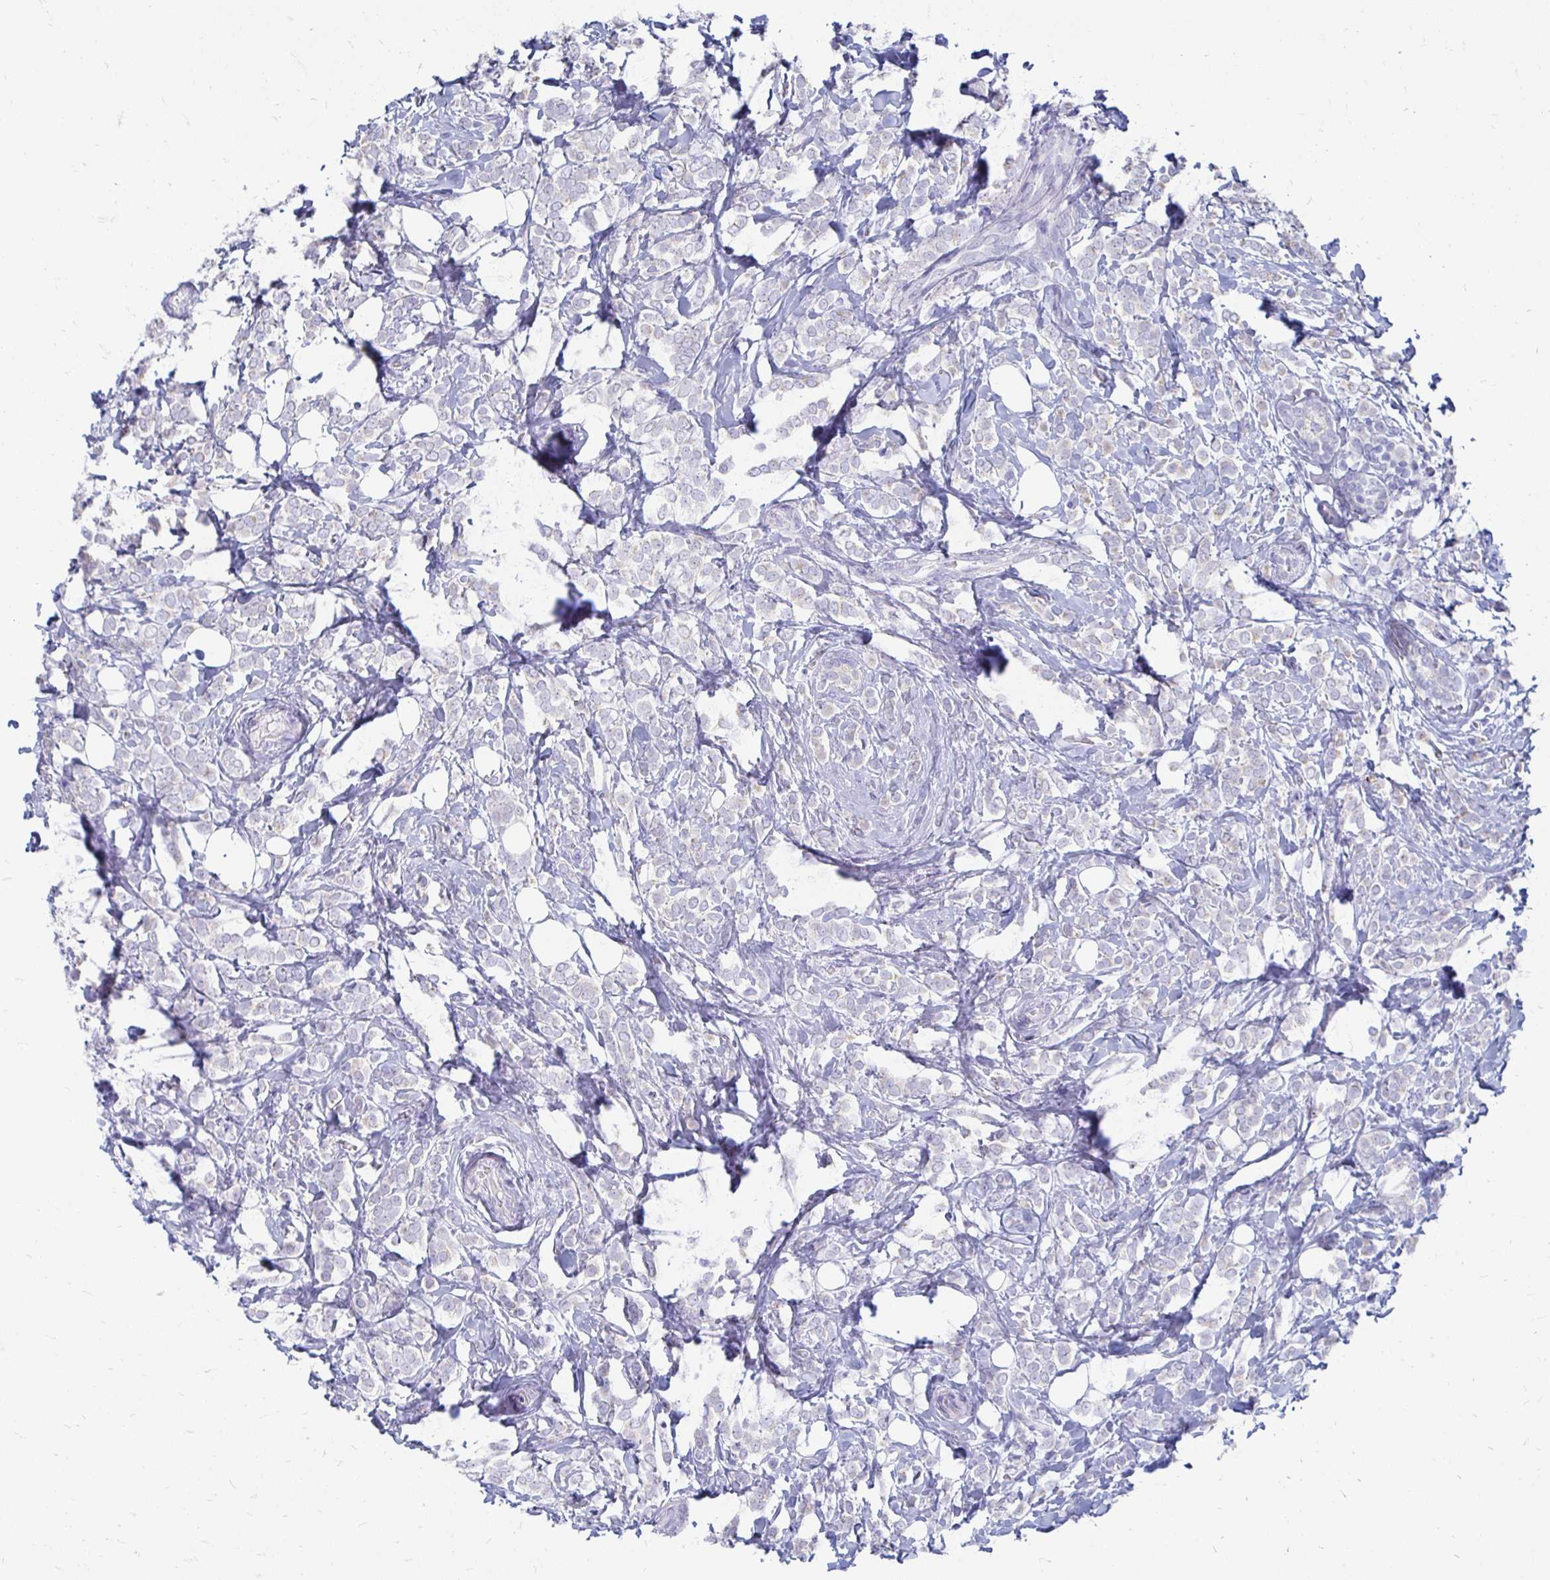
{"staining": {"intensity": "negative", "quantity": "none", "location": "none"}, "tissue": "breast cancer", "cell_type": "Tumor cells", "image_type": "cancer", "snomed": [{"axis": "morphology", "description": "Lobular carcinoma"}, {"axis": "topography", "description": "Breast"}], "caption": "IHC histopathology image of neoplastic tissue: breast lobular carcinoma stained with DAB (3,3'-diaminobenzidine) exhibits no significant protein expression in tumor cells. (DAB (3,3'-diaminobenzidine) IHC, high magnification).", "gene": "PEG10", "patient": {"sex": "female", "age": 49}}